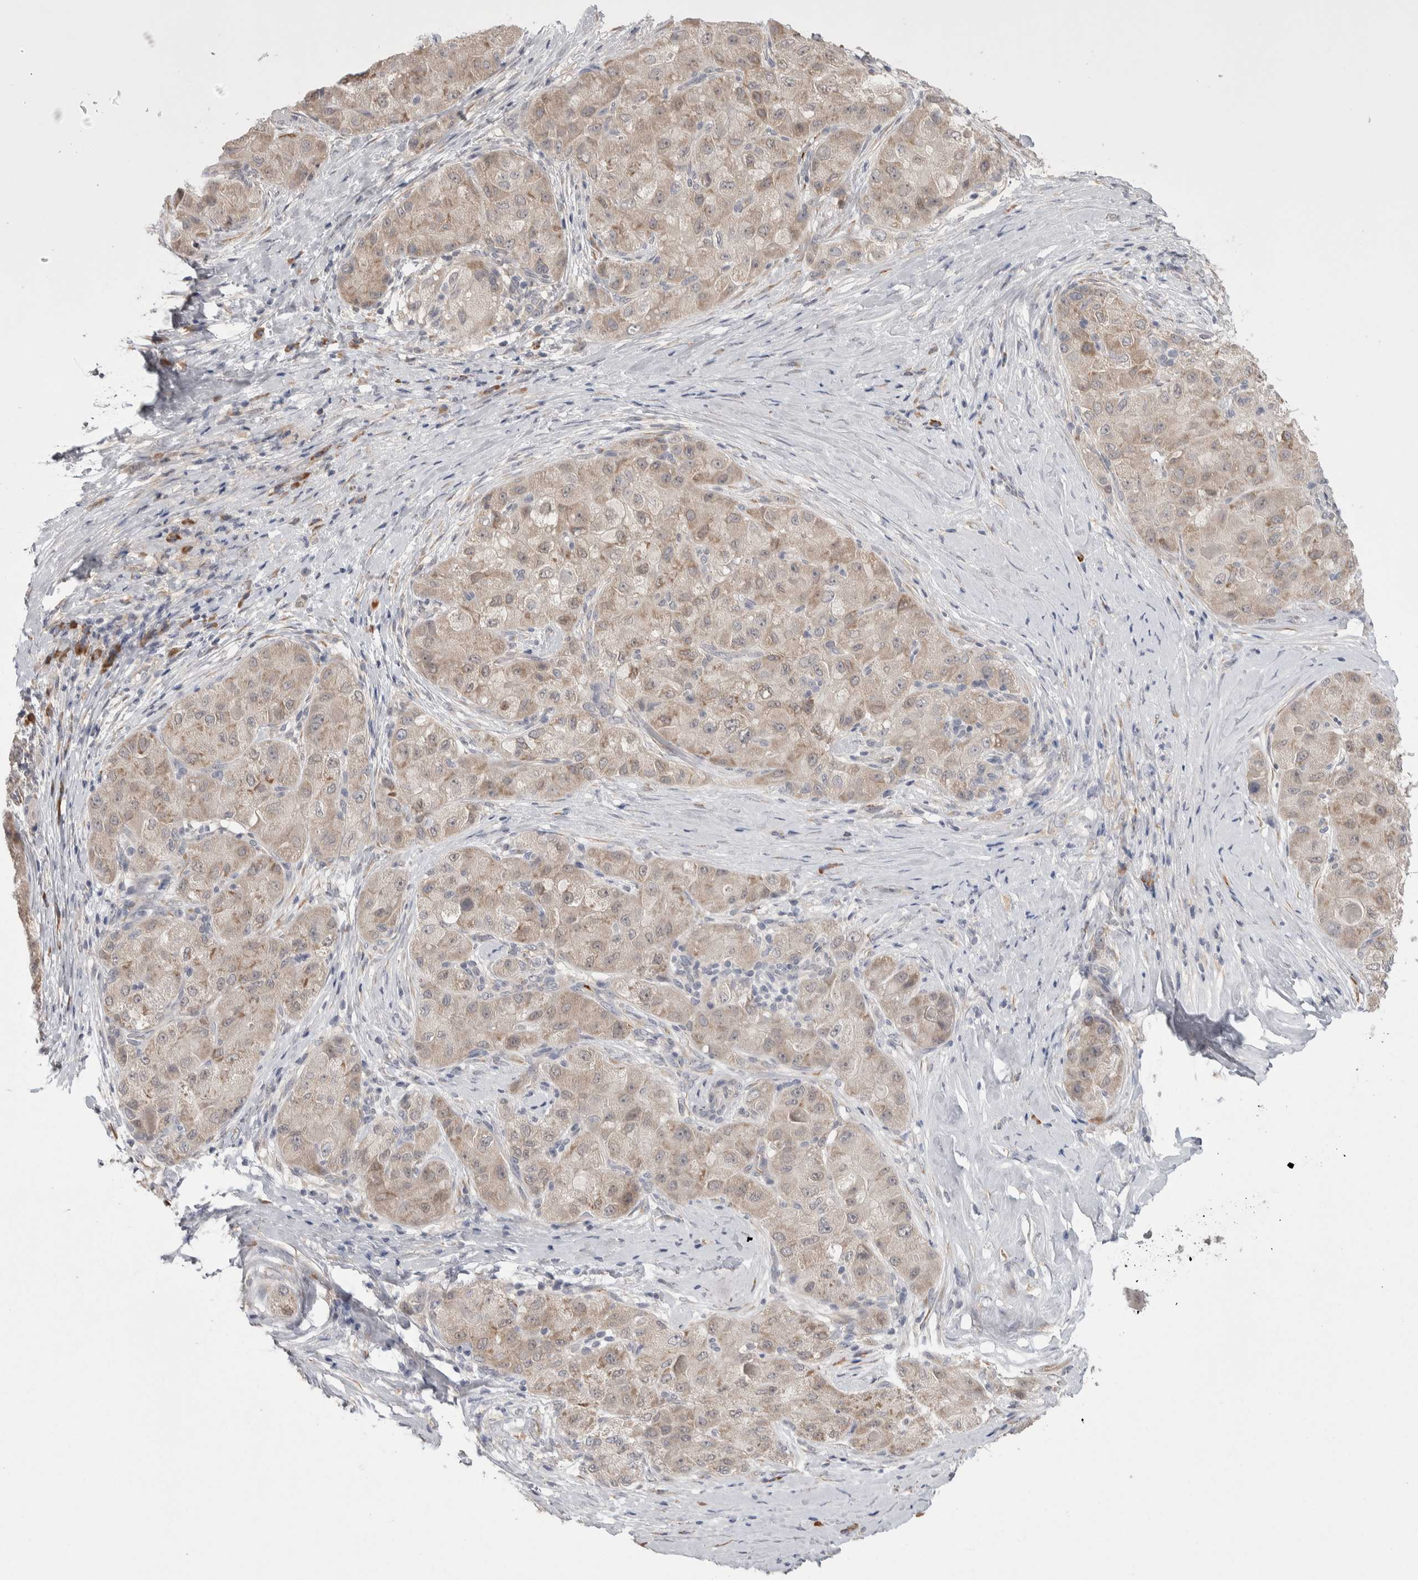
{"staining": {"intensity": "weak", "quantity": "25%-75%", "location": "cytoplasmic/membranous"}, "tissue": "liver cancer", "cell_type": "Tumor cells", "image_type": "cancer", "snomed": [{"axis": "morphology", "description": "Carcinoma, Hepatocellular, NOS"}, {"axis": "topography", "description": "Liver"}], "caption": "A micrograph of human liver hepatocellular carcinoma stained for a protein shows weak cytoplasmic/membranous brown staining in tumor cells.", "gene": "CUL2", "patient": {"sex": "male", "age": 80}}